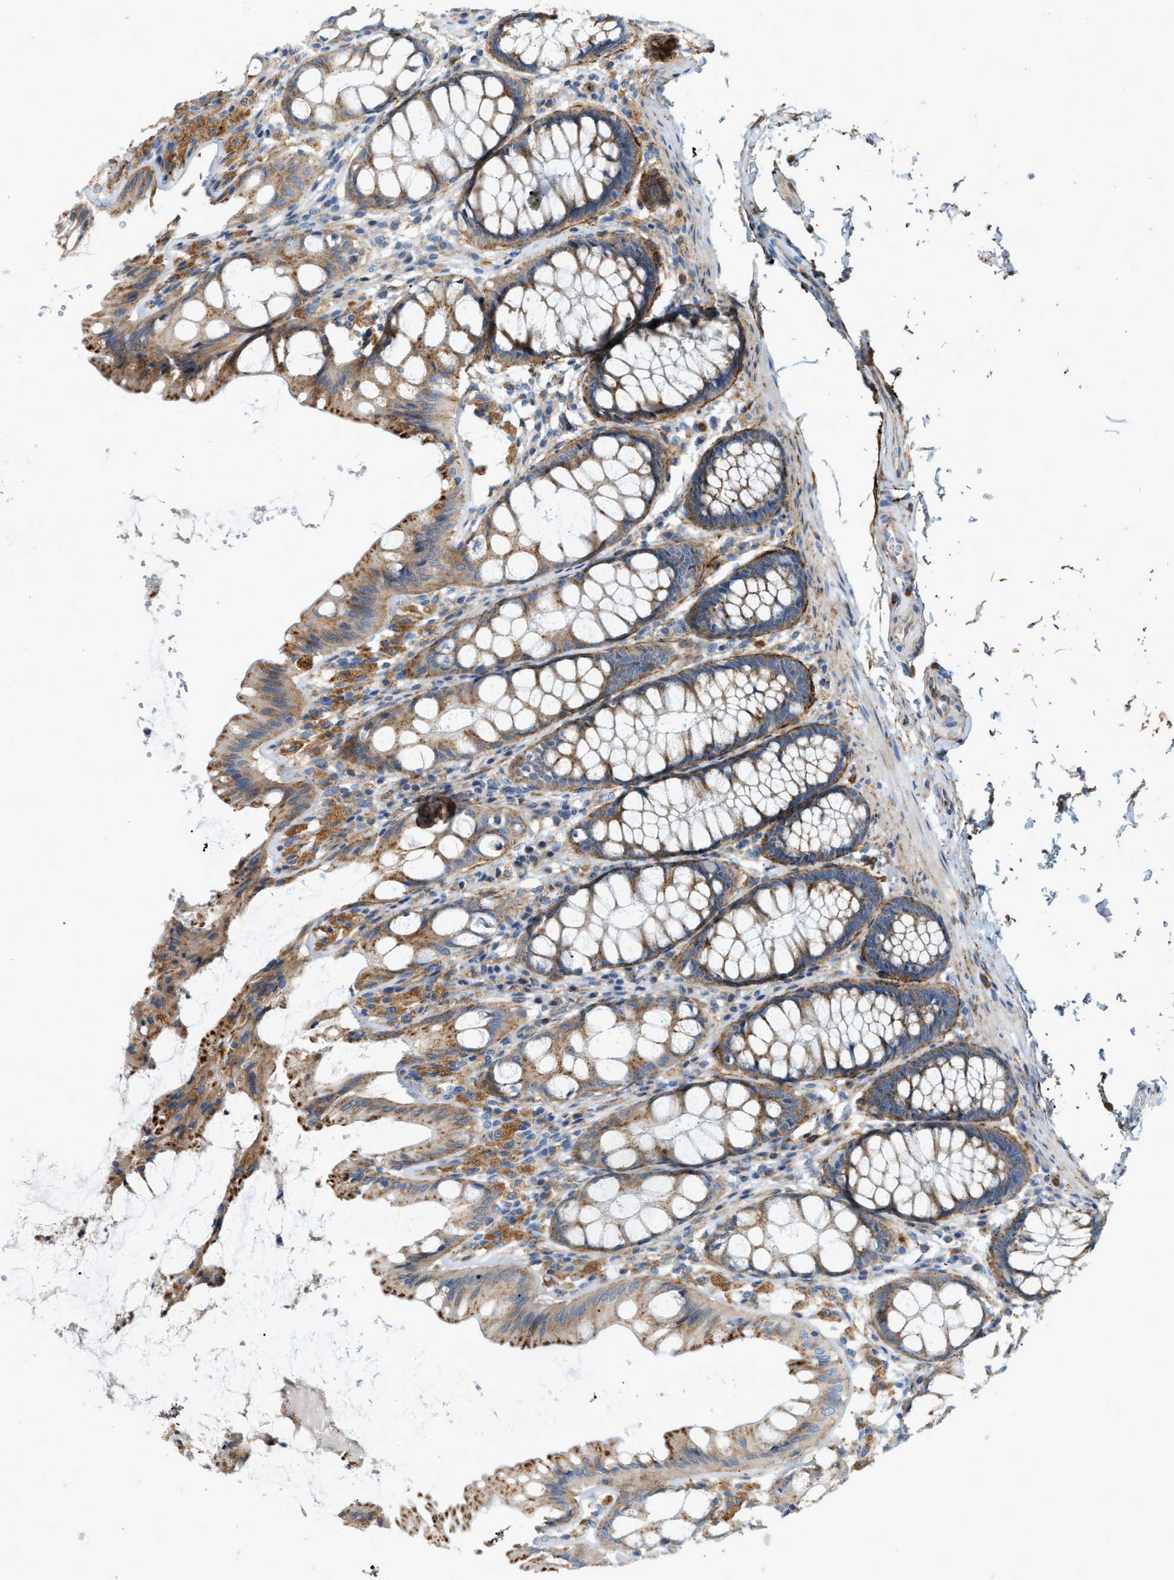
{"staining": {"intensity": "negative", "quantity": "none", "location": "none"}, "tissue": "colon", "cell_type": "Endothelial cells", "image_type": "normal", "snomed": [{"axis": "morphology", "description": "Normal tissue, NOS"}, {"axis": "topography", "description": "Colon"}], "caption": "IHC of unremarkable colon shows no positivity in endothelial cells.", "gene": "LMBRD1", "patient": {"sex": "male", "age": 47}}